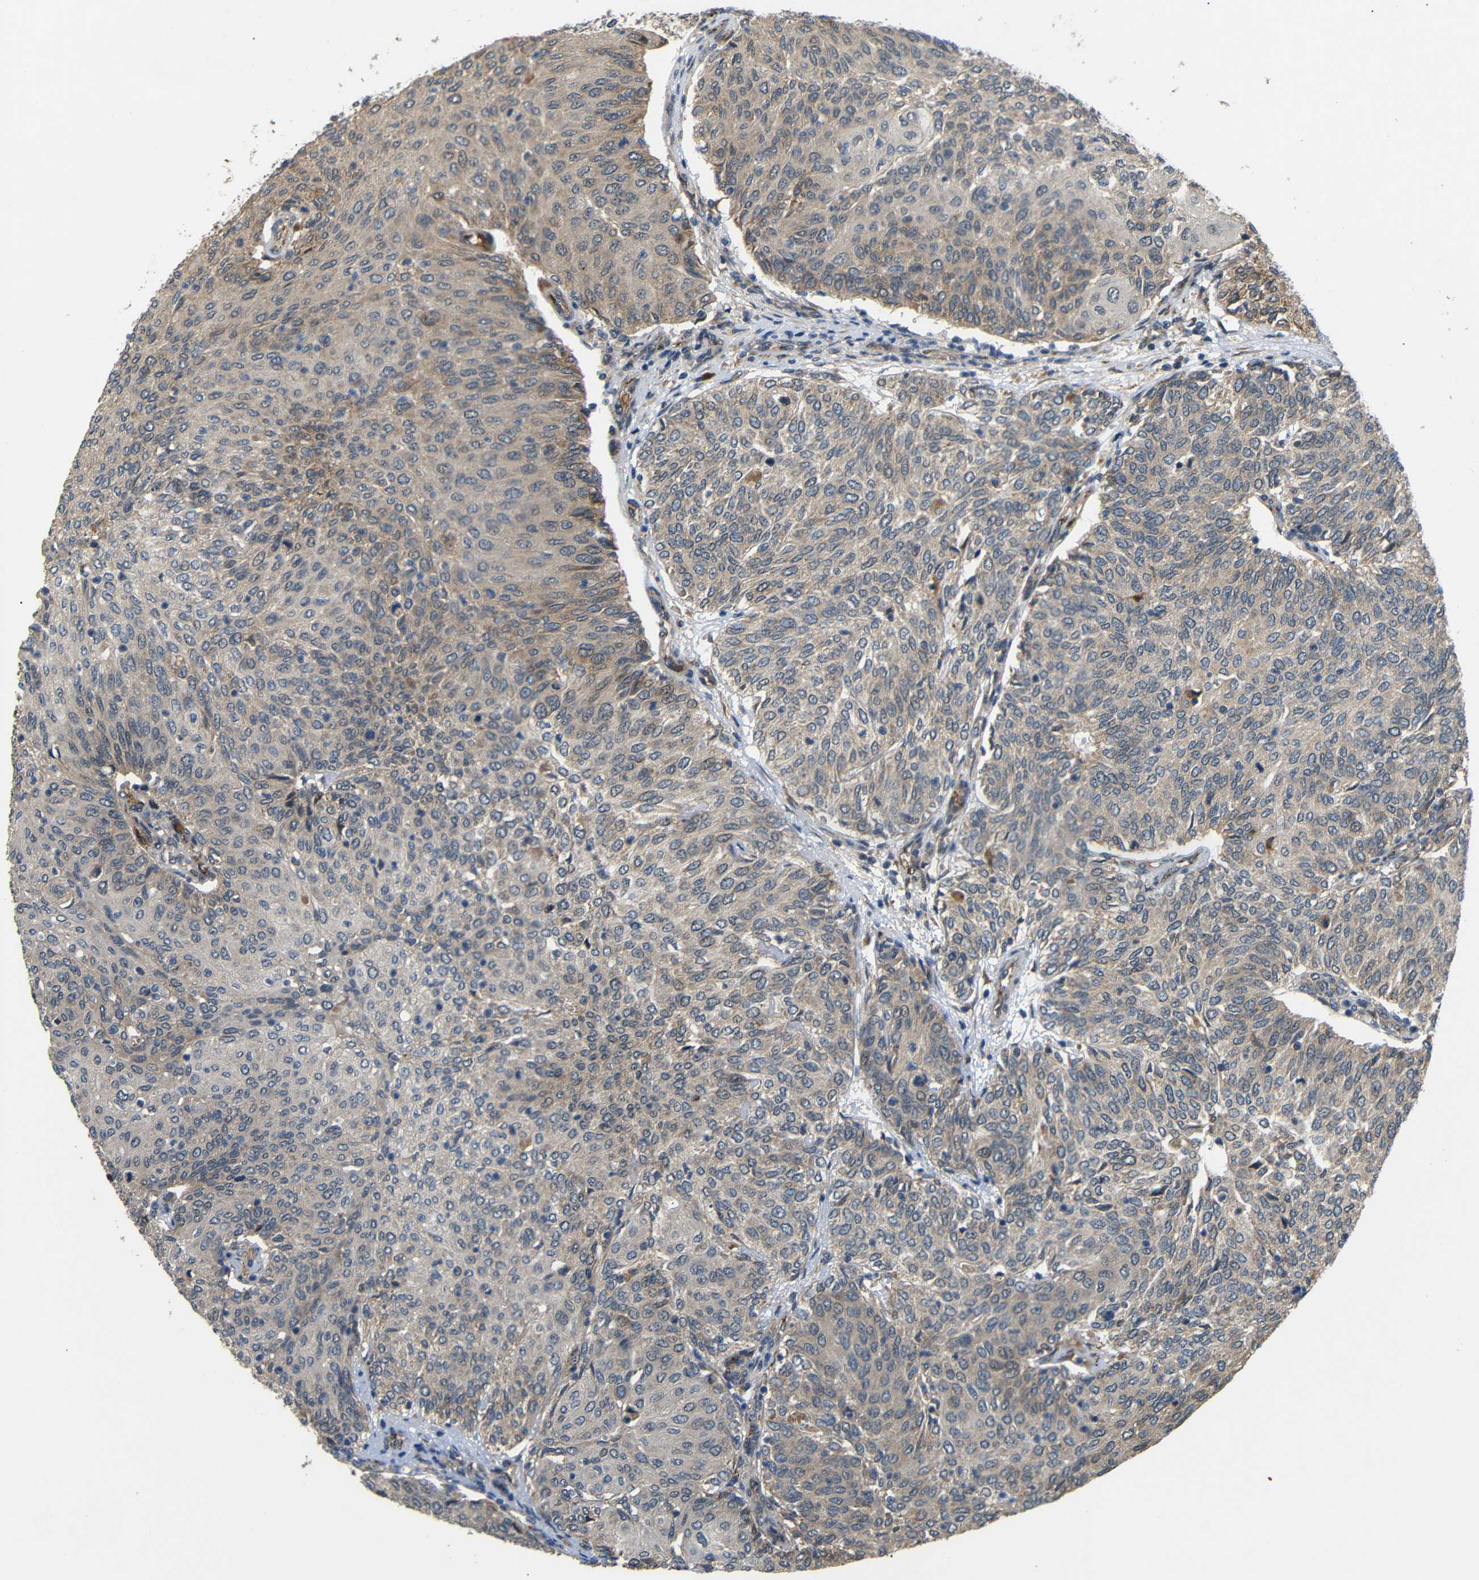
{"staining": {"intensity": "weak", "quantity": ">75%", "location": "cytoplasmic/membranous"}, "tissue": "urothelial cancer", "cell_type": "Tumor cells", "image_type": "cancer", "snomed": [{"axis": "morphology", "description": "Urothelial carcinoma, Low grade"}, {"axis": "topography", "description": "Urinary bladder"}], "caption": "IHC image of urothelial cancer stained for a protein (brown), which demonstrates low levels of weak cytoplasmic/membranous staining in about >75% of tumor cells.", "gene": "ATP7A", "patient": {"sex": "female", "age": 79}}